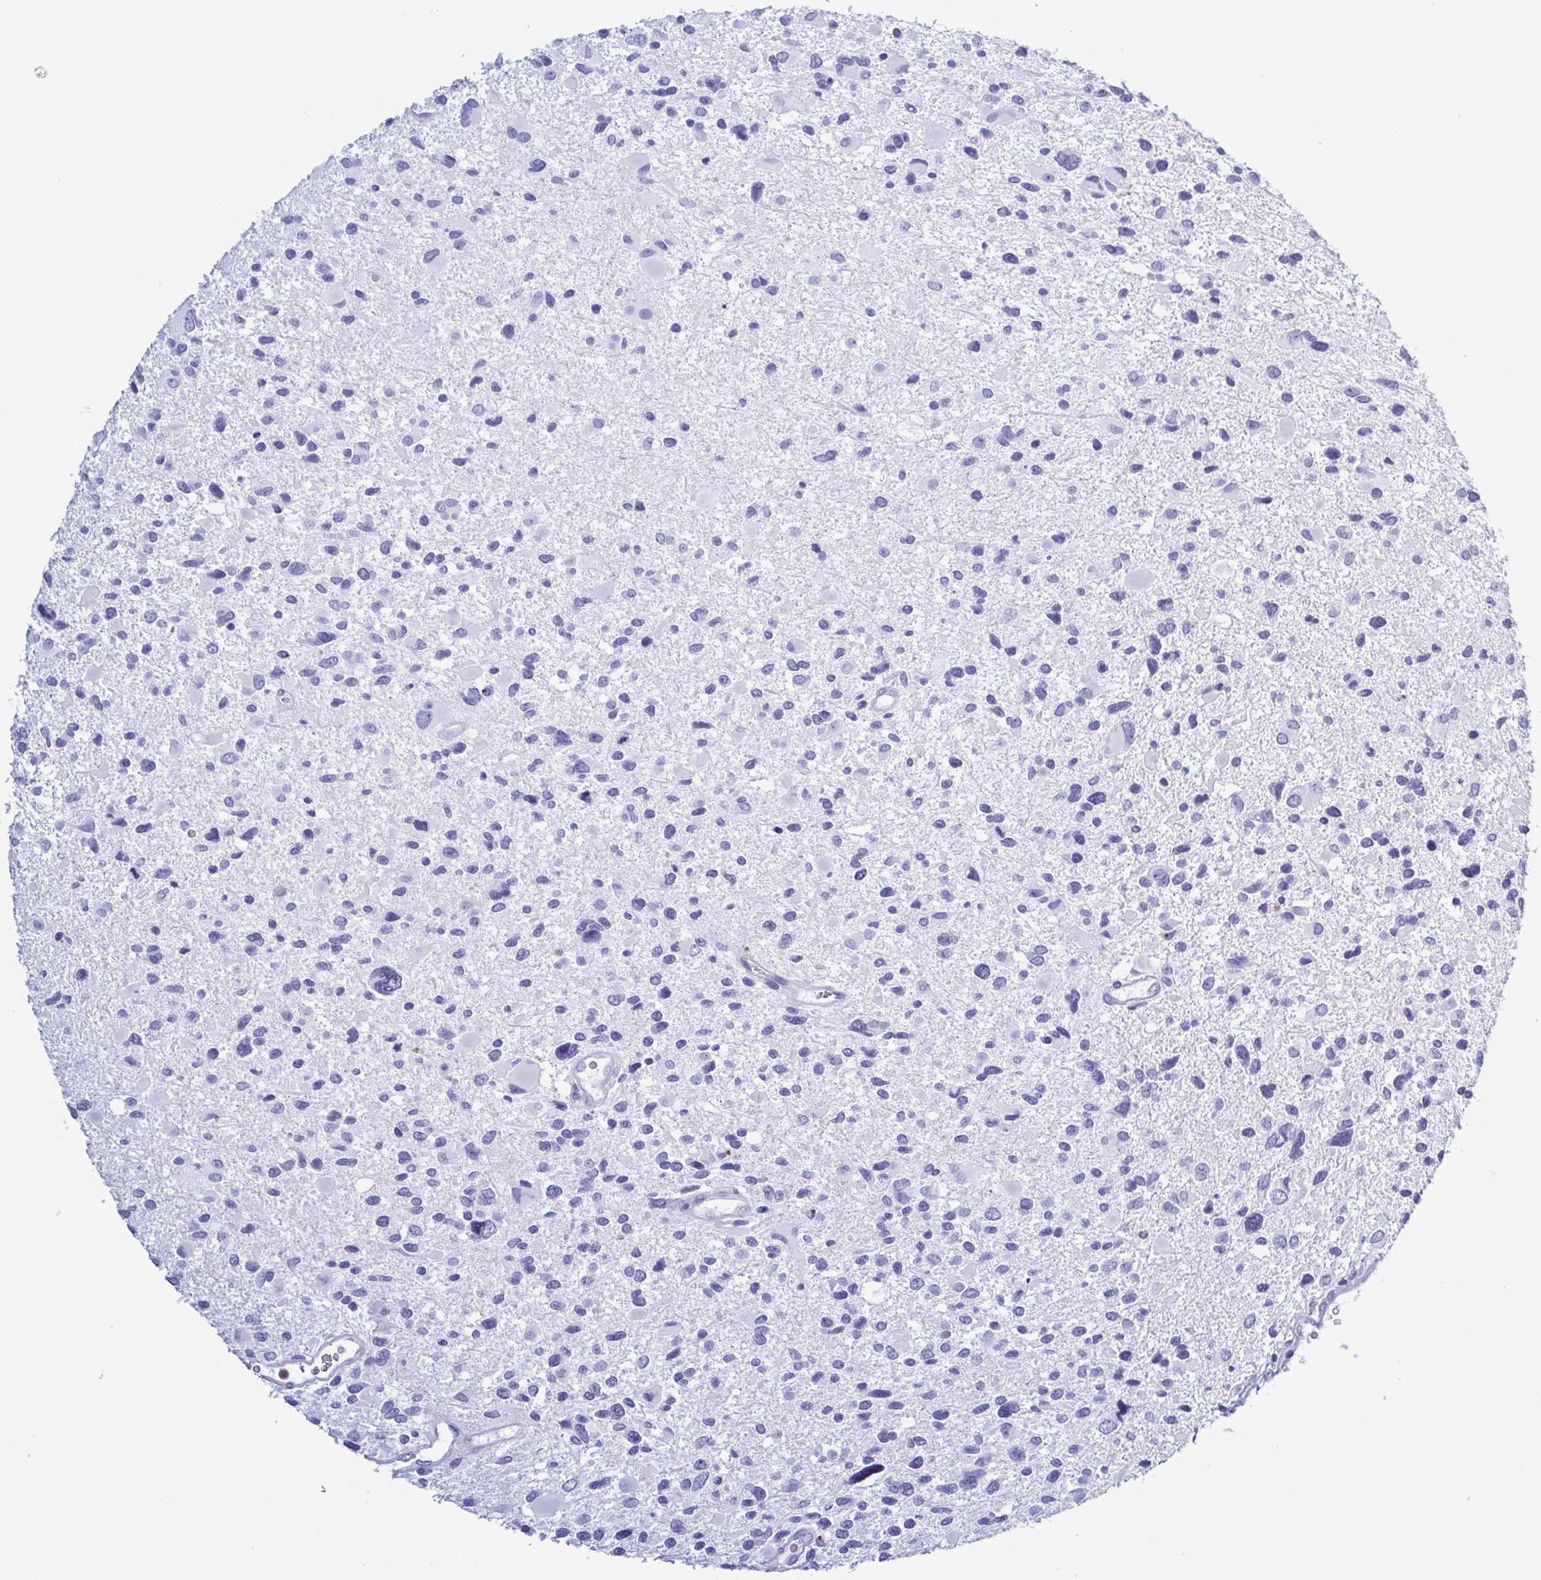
{"staining": {"intensity": "negative", "quantity": "none", "location": "none"}, "tissue": "glioma", "cell_type": "Tumor cells", "image_type": "cancer", "snomed": [{"axis": "morphology", "description": "Glioma, malignant, Low grade"}, {"axis": "topography", "description": "Brain"}], "caption": "The micrograph shows no significant expression in tumor cells of glioma. (DAB immunohistochemistry visualized using brightfield microscopy, high magnification).", "gene": "LTF", "patient": {"sex": "female", "age": 32}}